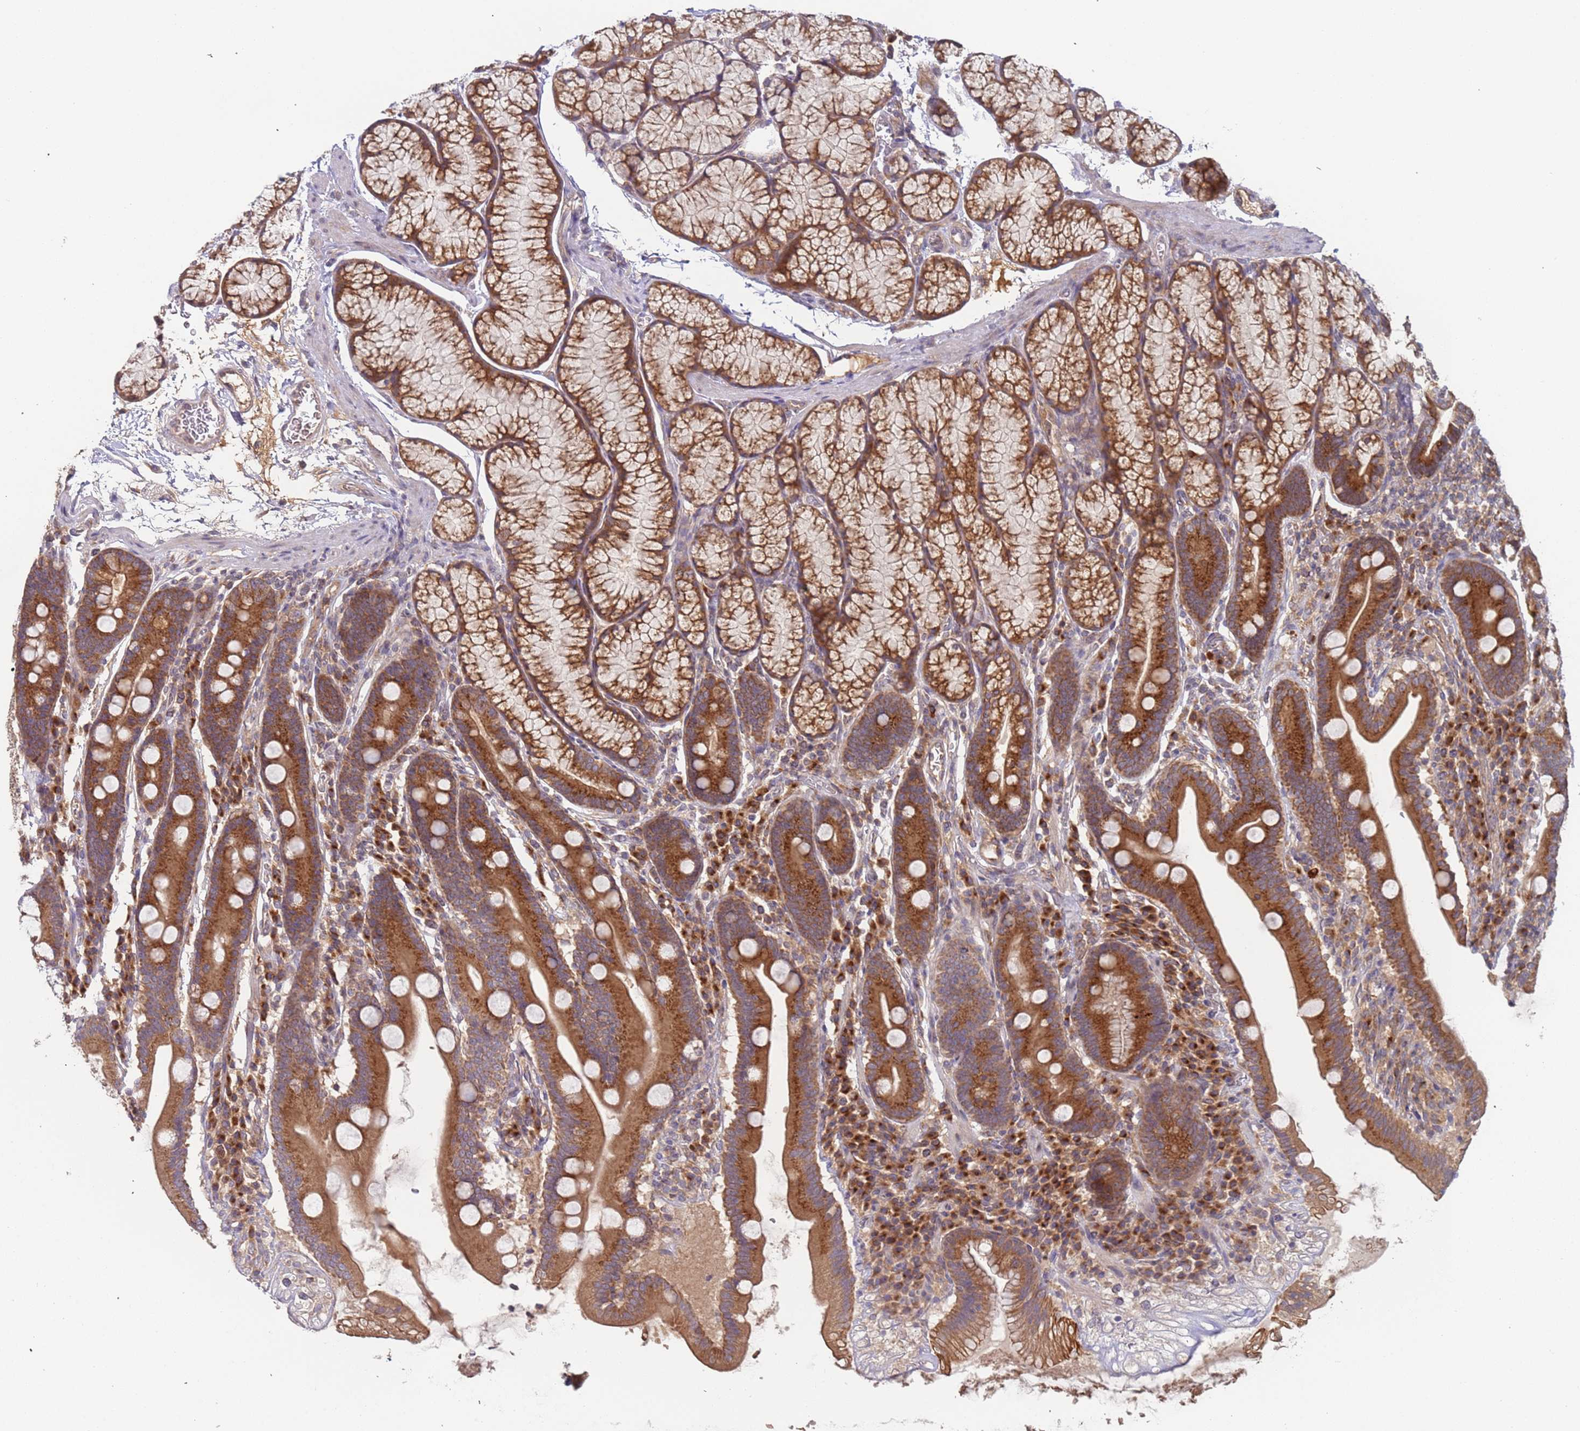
{"staining": {"intensity": "strong", "quantity": ">75%", "location": "cytoplasmic/membranous"}, "tissue": "duodenum", "cell_type": "Glandular cells", "image_type": "normal", "snomed": [{"axis": "morphology", "description": "Normal tissue, NOS"}, {"axis": "topography", "description": "Duodenum"}], "caption": "Protein staining shows strong cytoplasmic/membranous expression in approximately >75% of glandular cells in benign duodenum. The staining was performed using DAB, with brown indicating positive protein expression. Nuclei are stained blue with hematoxylin.", "gene": "OR5A2", "patient": {"sex": "male", "age": 35}}